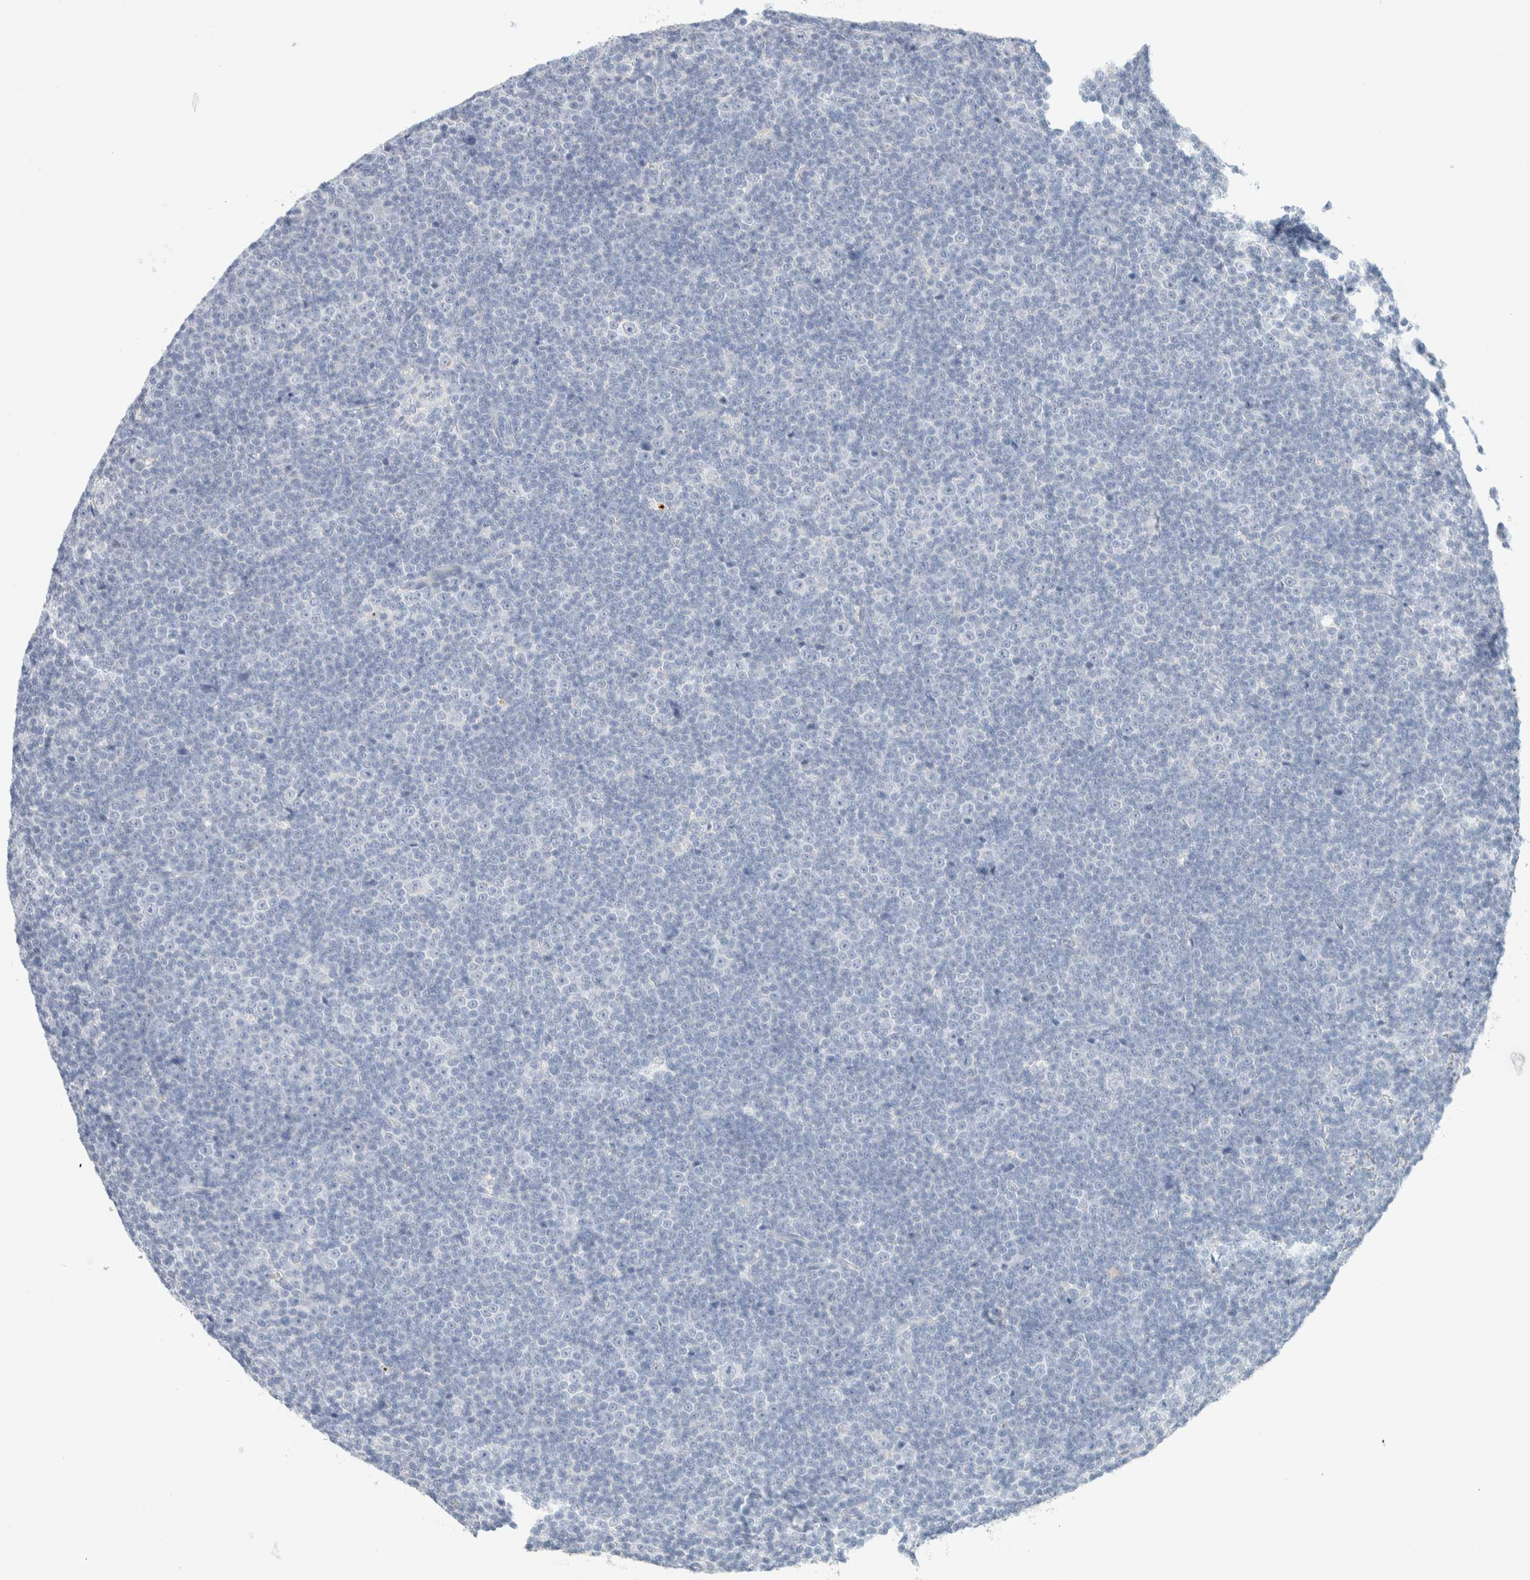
{"staining": {"intensity": "negative", "quantity": "none", "location": "none"}, "tissue": "lymphoma", "cell_type": "Tumor cells", "image_type": "cancer", "snomed": [{"axis": "morphology", "description": "Malignant lymphoma, non-Hodgkin's type, Low grade"}, {"axis": "topography", "description": "Lymph node"}], "caption": "Histopathology image shows no significant protein expression in tumor cells of malignant lymphoma, non-Hodgkin's type (low-grade). (DAB IHC with hematoxylin counter stain).", "gene": "HEXD", "patient": {"sex": "female", "age": 67}}